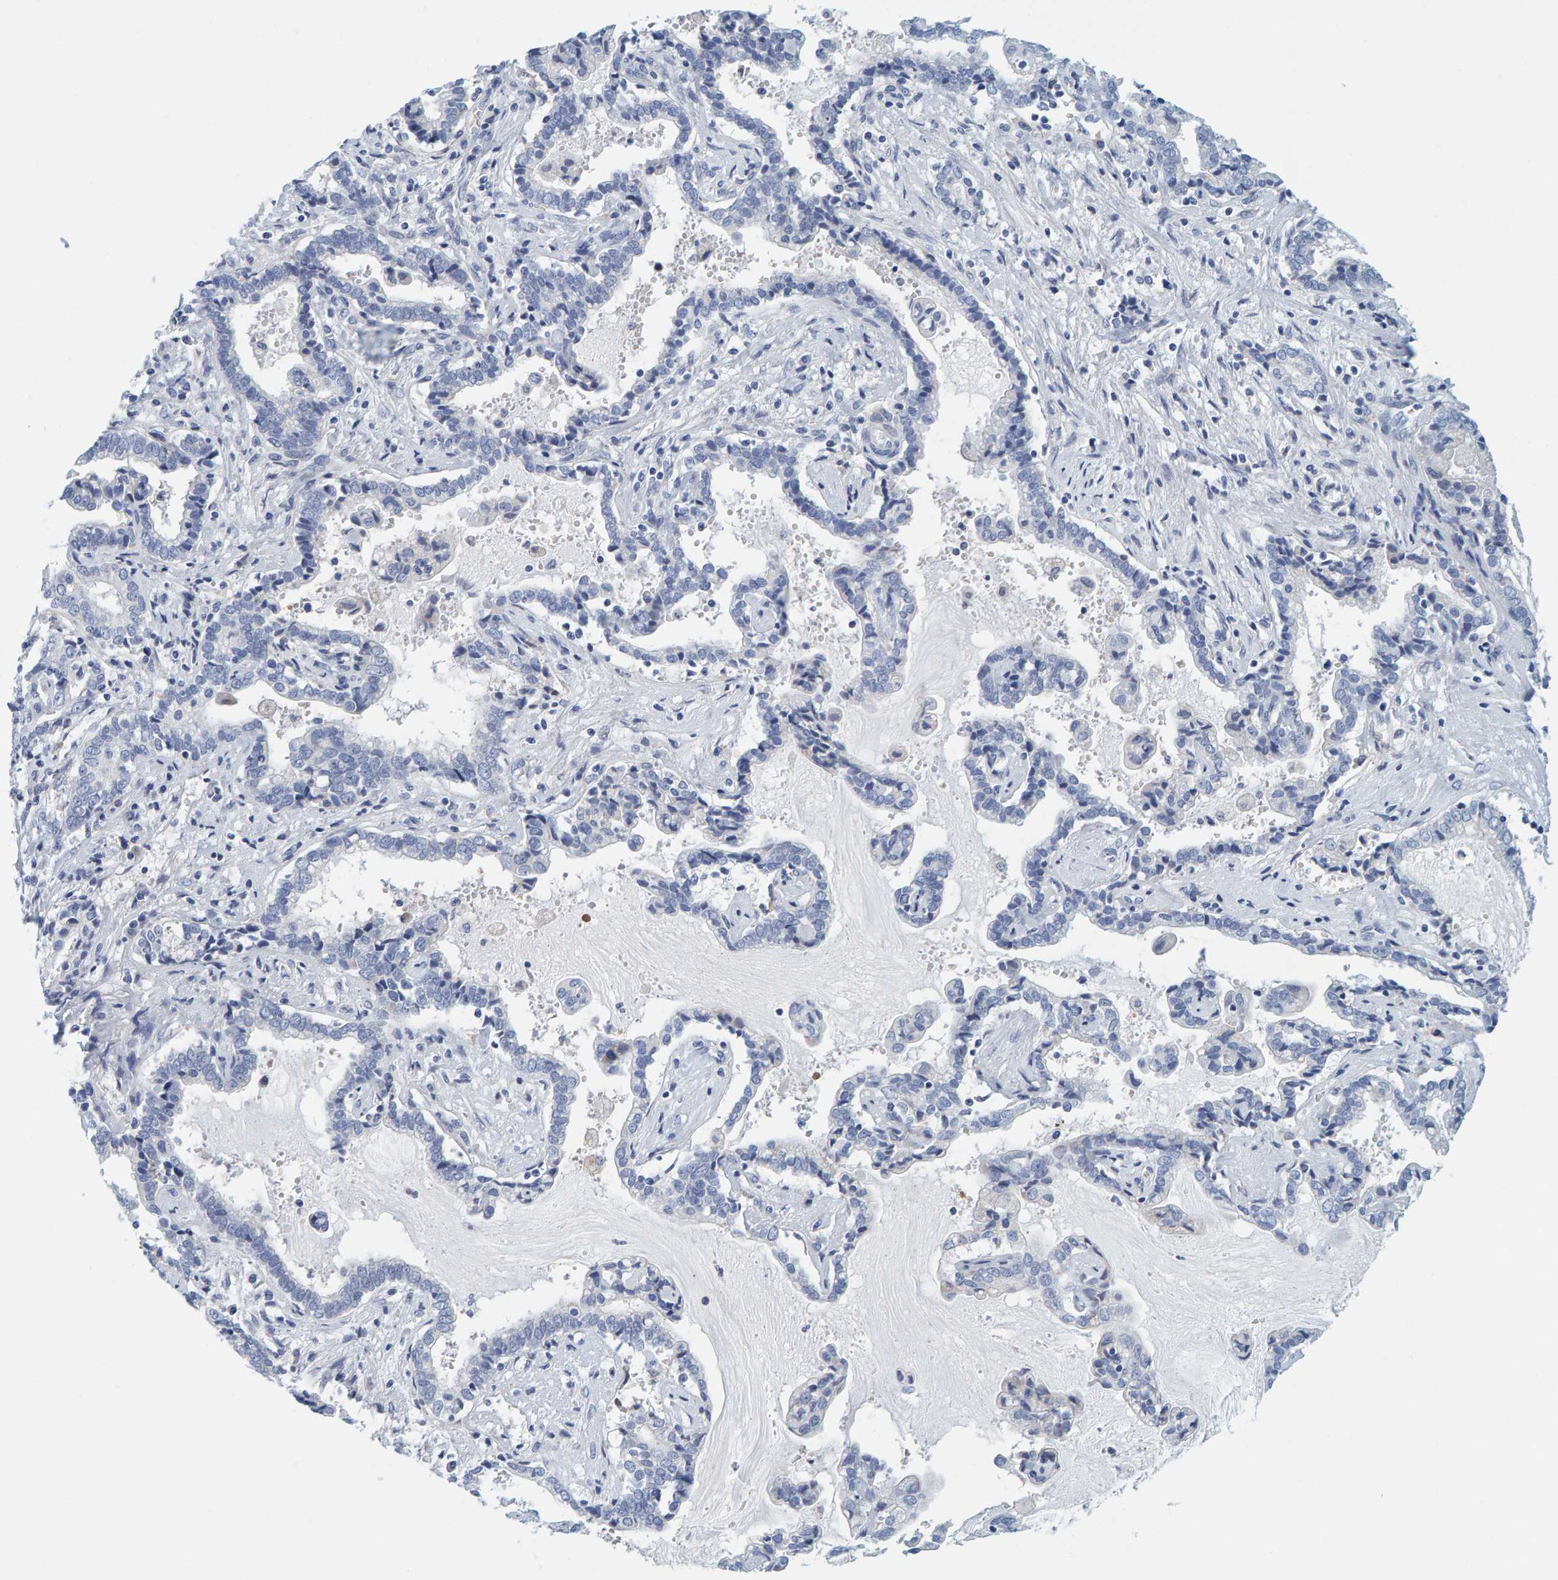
{"staining": {"intensity": "negative", "quantity": "none", "location": "none"}, "tissue": "liver cancer", "cell_type": "Tumor cells", "image_type": "cancer", "snomed": [{"axis": "morphology", "description": "Cholangiocarcinoma"}, {"axis": "topography", "description": "Liver"}], "caption": "Immunohistochemical staining of human cholangiocarcinoma (liver) shows no significant staining in tumor cells.", "gene": "MOG", "patient": {"sex": "male", "age": 57}}